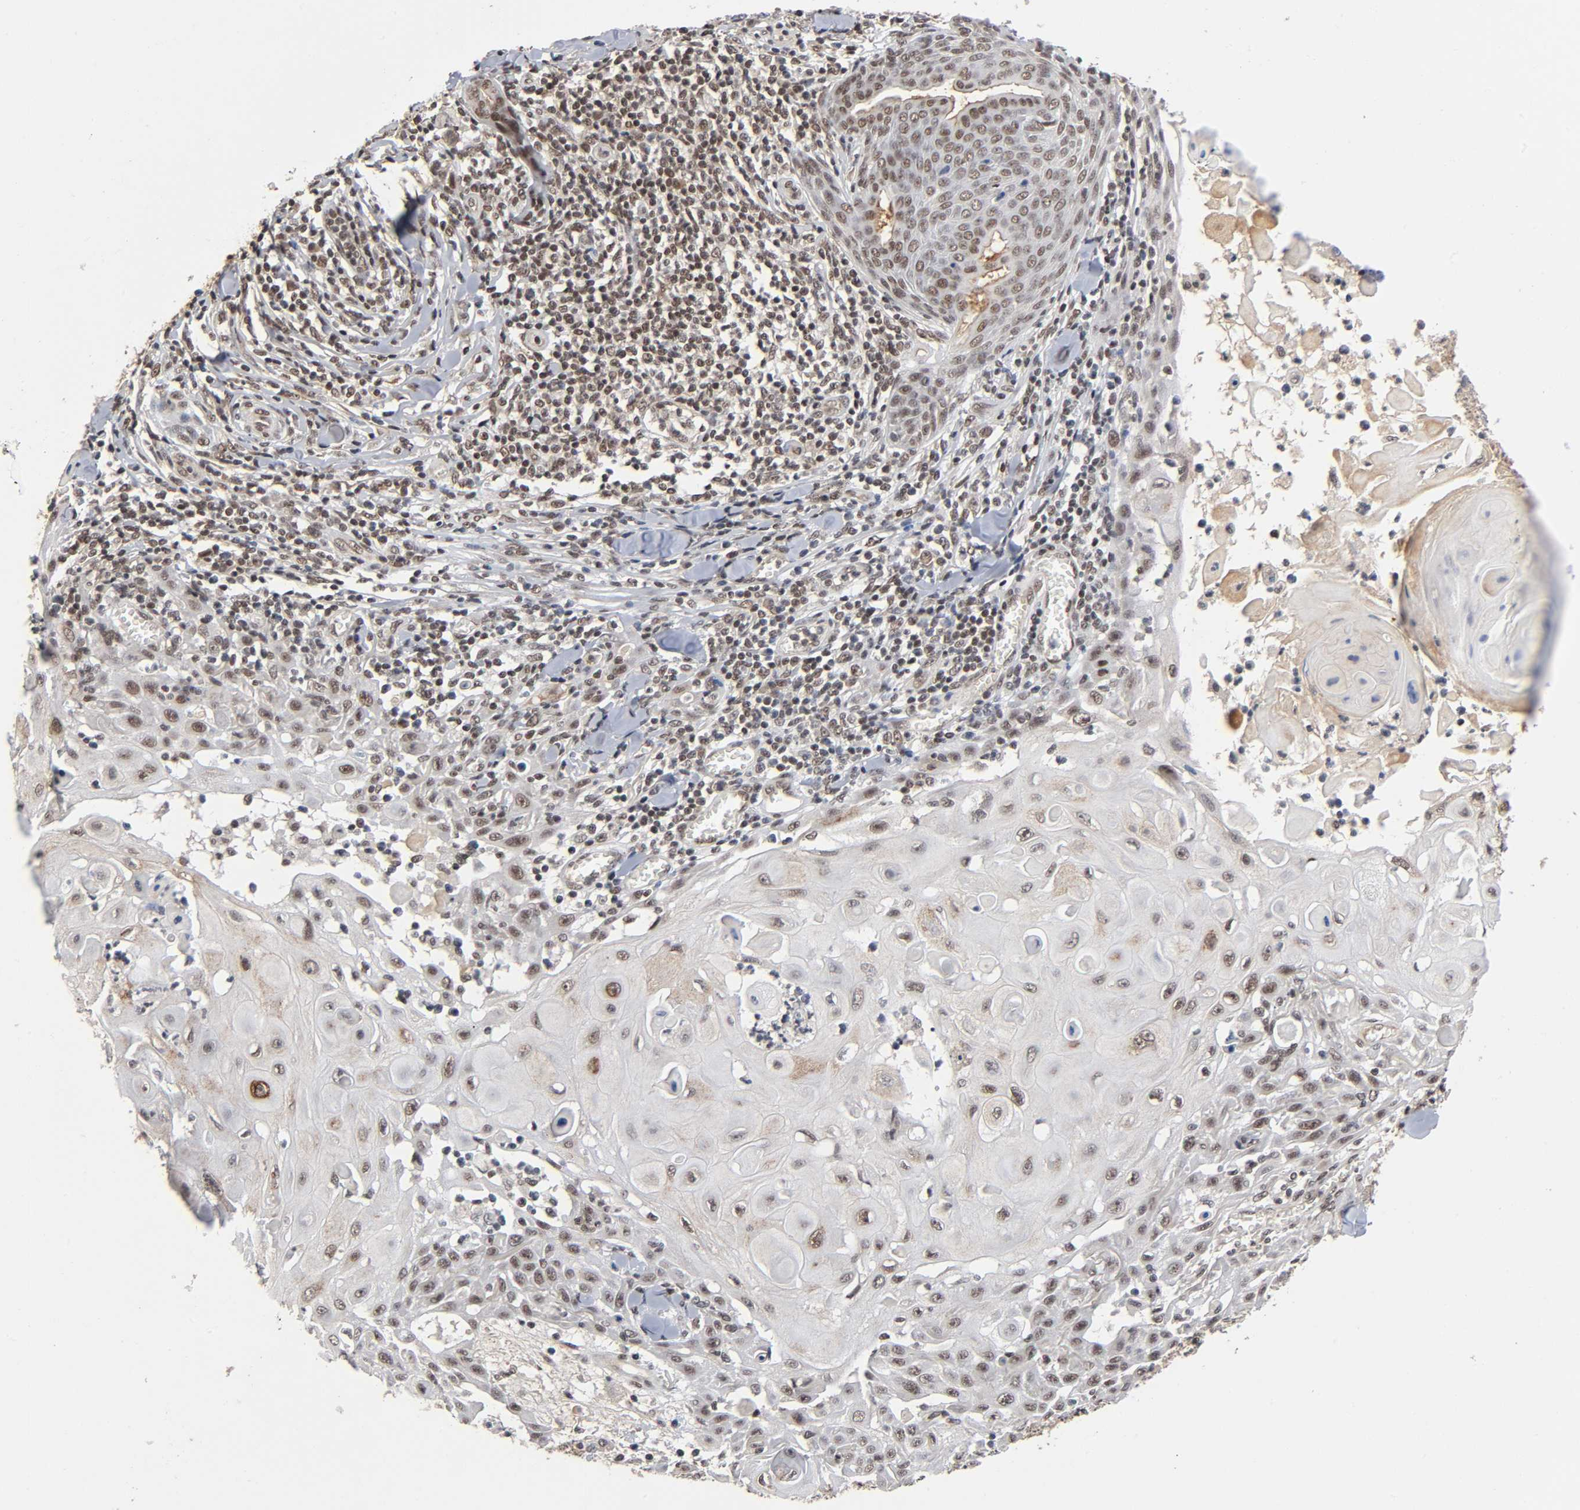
{"staining": {"intensity": "moderate", "quantity": "25%-75%", "location": "cytoplasmic/membranous,nuclear"}, "tissue": "skin cancer", "cell_type": "Tumor cells", "image_type": "cancer", "snomed": [{"axis": "morphology", "description": "Squamous cell carcinoma, NOS"}, {"axis": "topography", "description": "Skin"}], "caption": "This histopathology image shows immunohistochemistry staining of human skin cancer (squamous cell carcinoma), with medium moderate cytoplasmic/membranous and nuclear expression in approximately 25%-75% of tumor cells.", "gene": "ZNF384", "patient": {"sex": "male", "age": 24}}